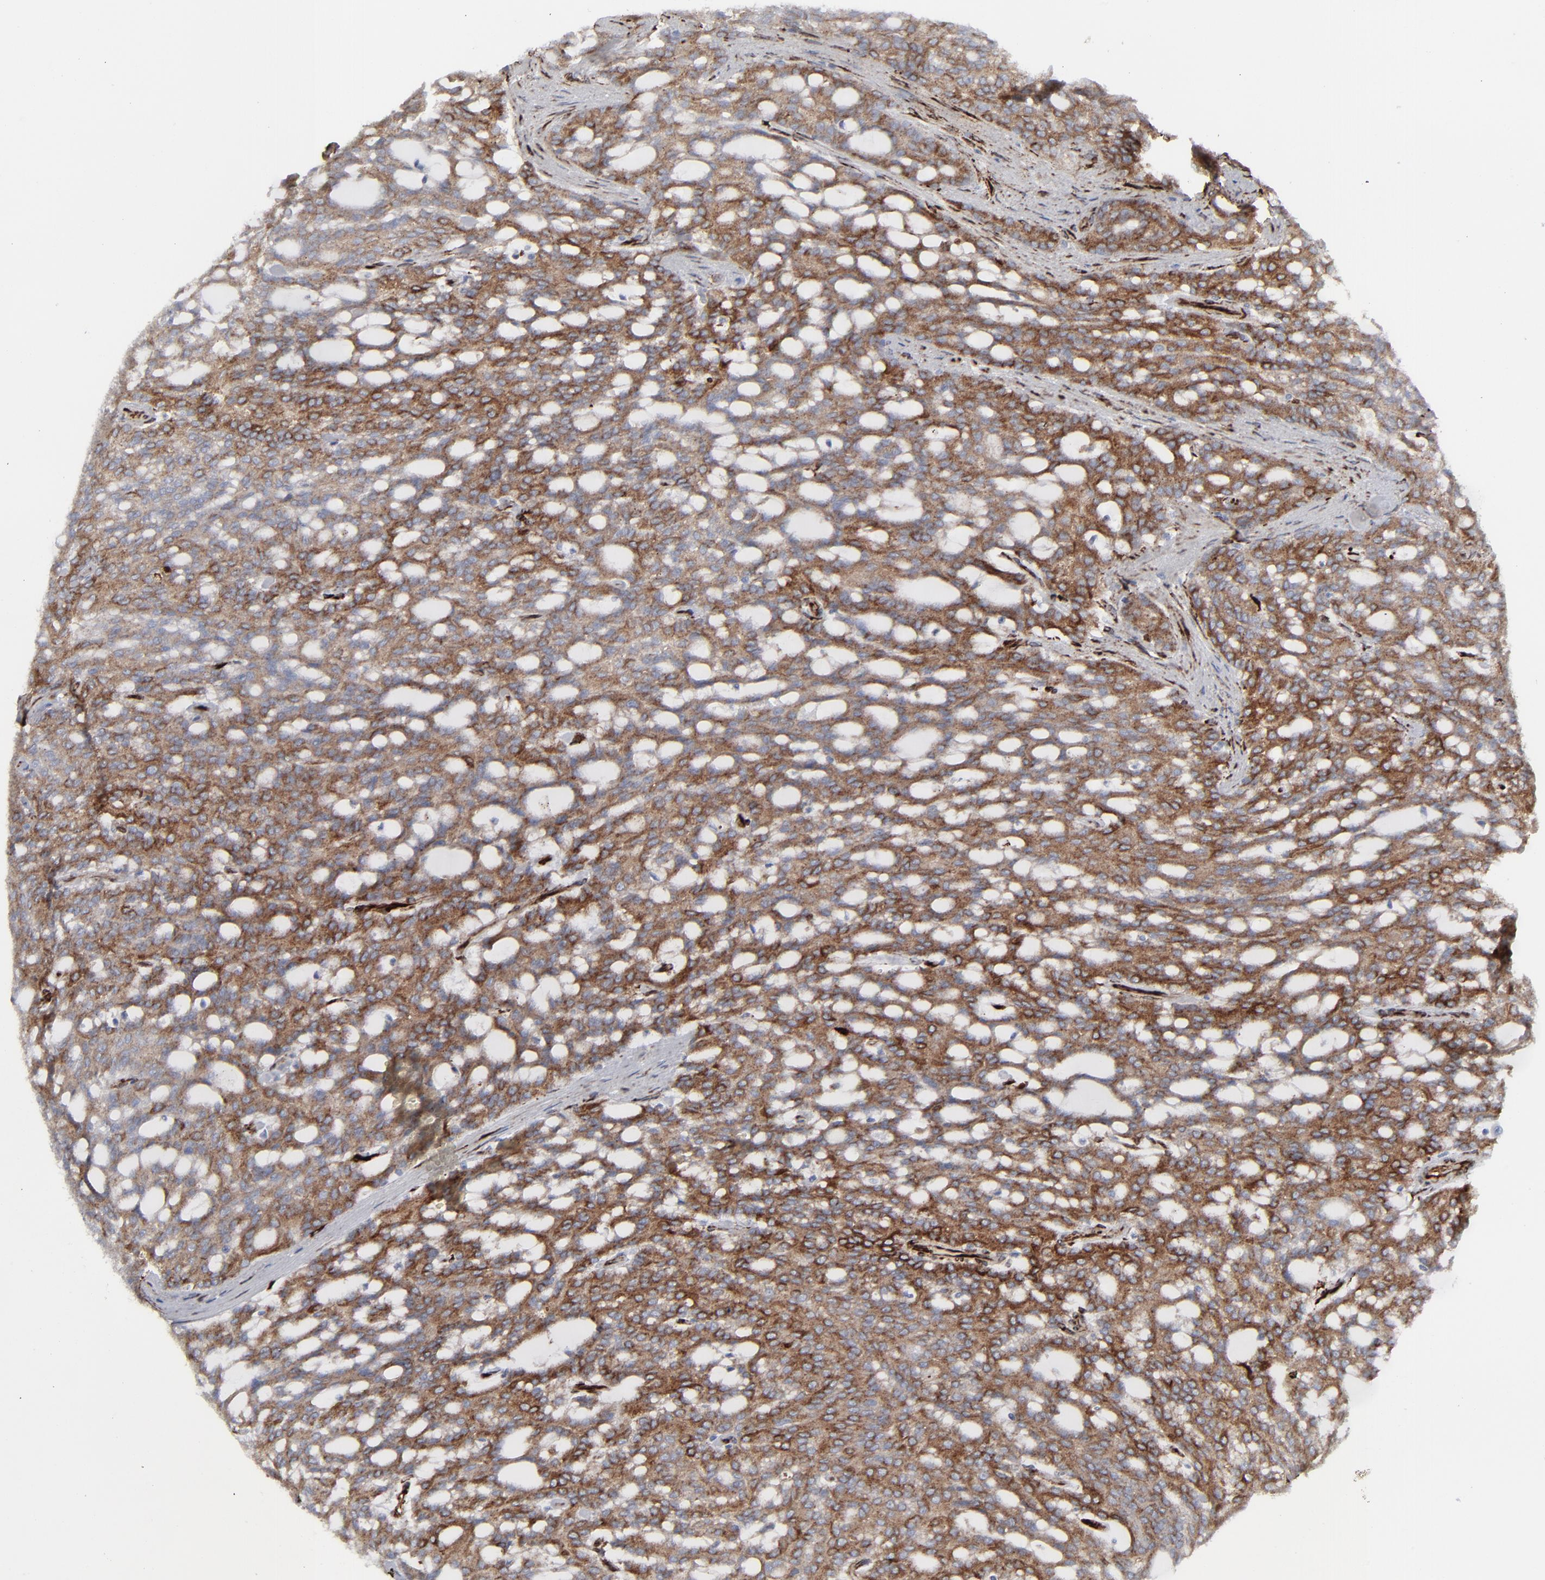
{"staining": {"intensity": "strong", "quantity": "25%-75%", "location": "cytoplasmic/membranous"}, "tissue": "renal cancer", "cell_type": "Tumor cells", "image_type": "cancer", "snomed": [{"axis": "morphology", "description": "Adenocarcinoma, NOS"}, {"axis": "topography", "description": "Kidney"}], "caption": "Human renal cancer stained with a brown dye shows strong cytoplasmic/membranous positive staining in about 25%-75% of tumor cells.", "gene": "SPARC", "patient": {"sex": "male", "age": 63}}